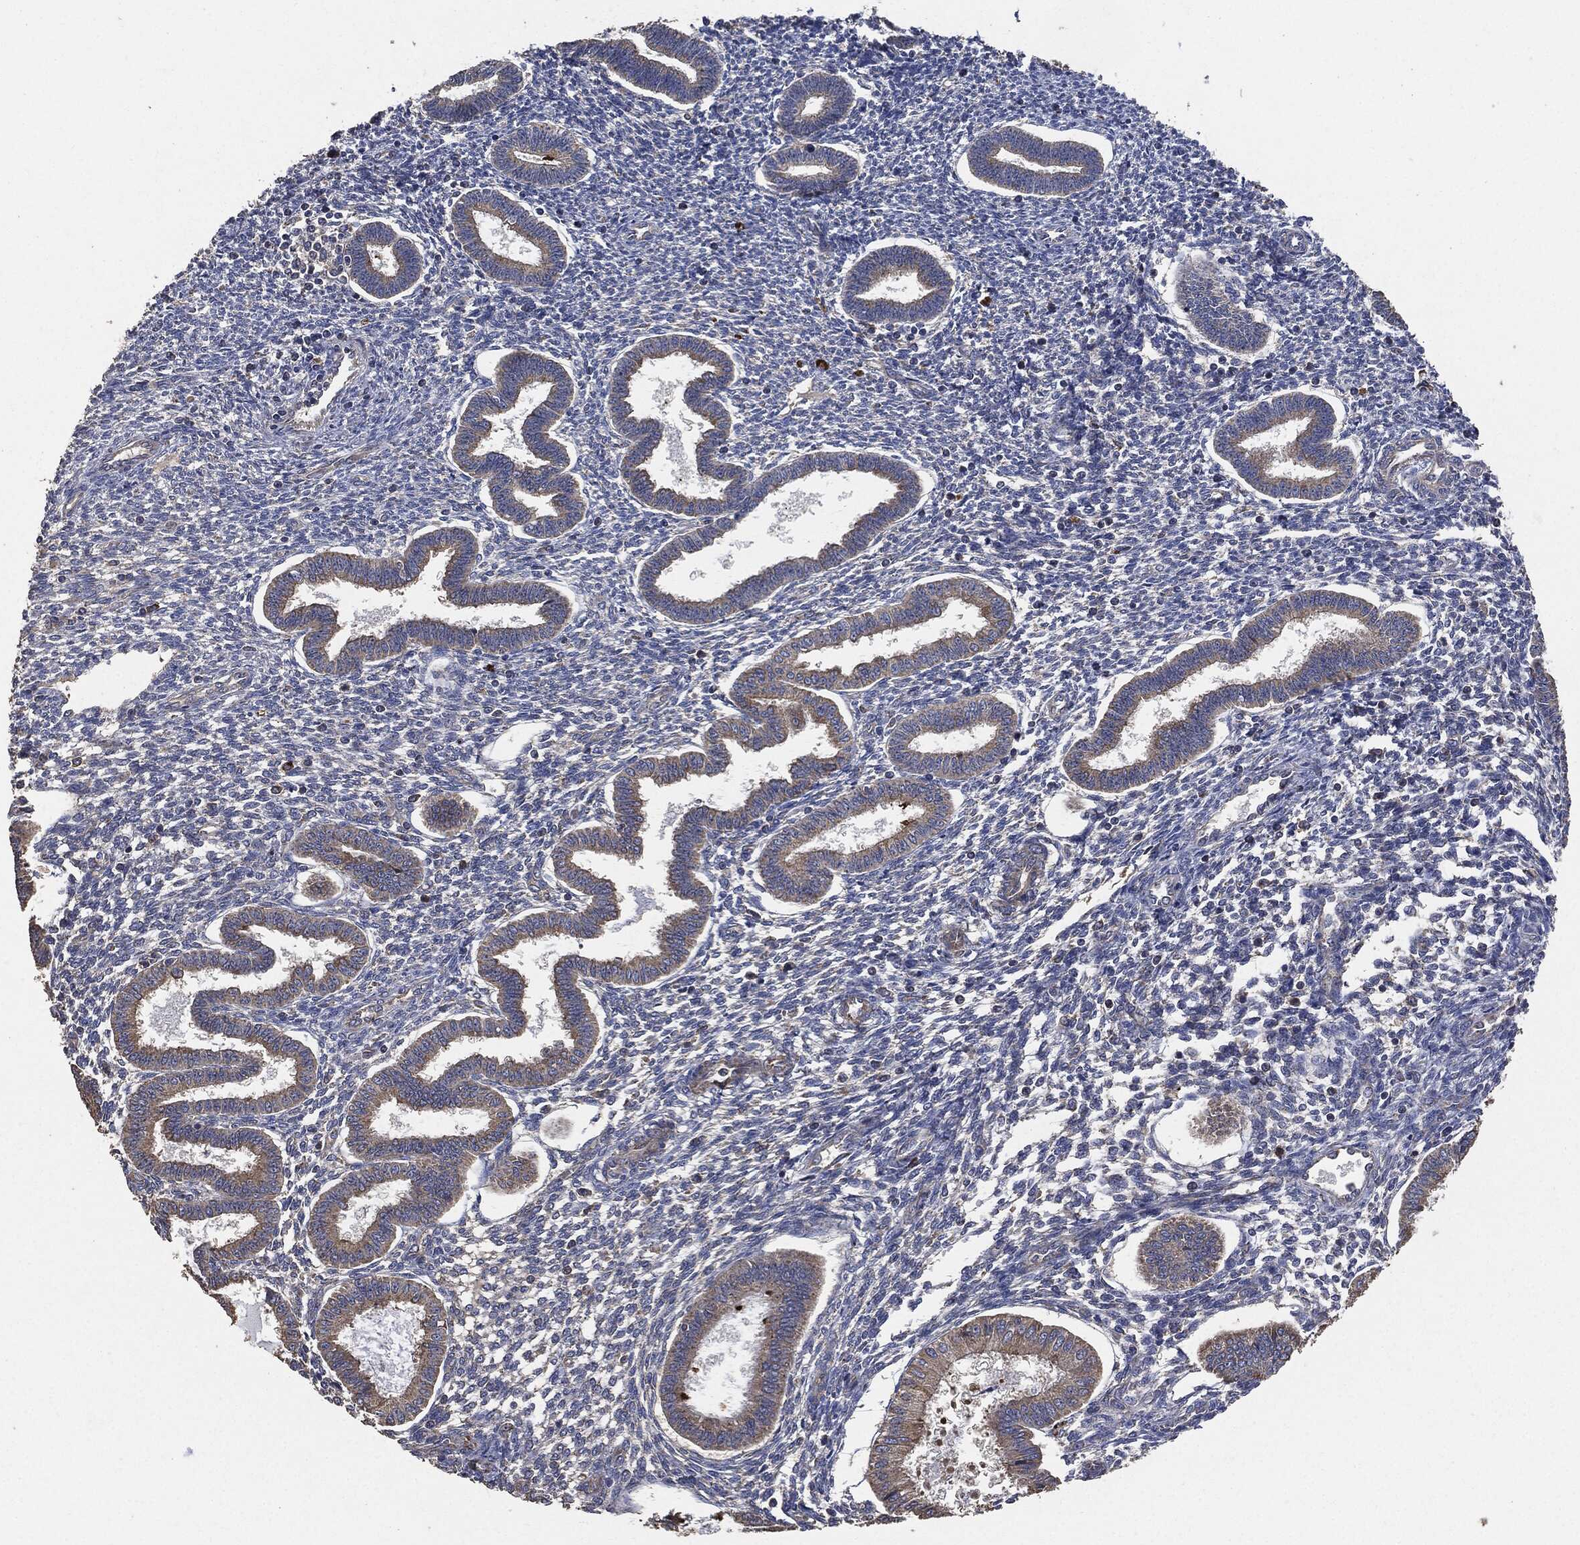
{"staining": {"intensity": "strong", "quantity": "<25%", "location": "cytoplasmic/membranous"}, "tissue": "endometrium", "cell_type": "Cells in endometrial stroma", "image_type": "normal", "snomed": [{"axis": "morphology", "description": "Normal tissue, NOS"}, {"axis": "topography", "description": "Endometrium"}], "caption": "This photomicrograph shows unremarkable endometrium stained with immunohistochemistry (IHC) to label a protein in brown. The cytoplasmic/membranous of cells in endometrial stroma show strong positivity for the protein. Nuclei are counter-stained blue.", "gene": "STK3", "patient": {"sex": "female", "age": 43}}